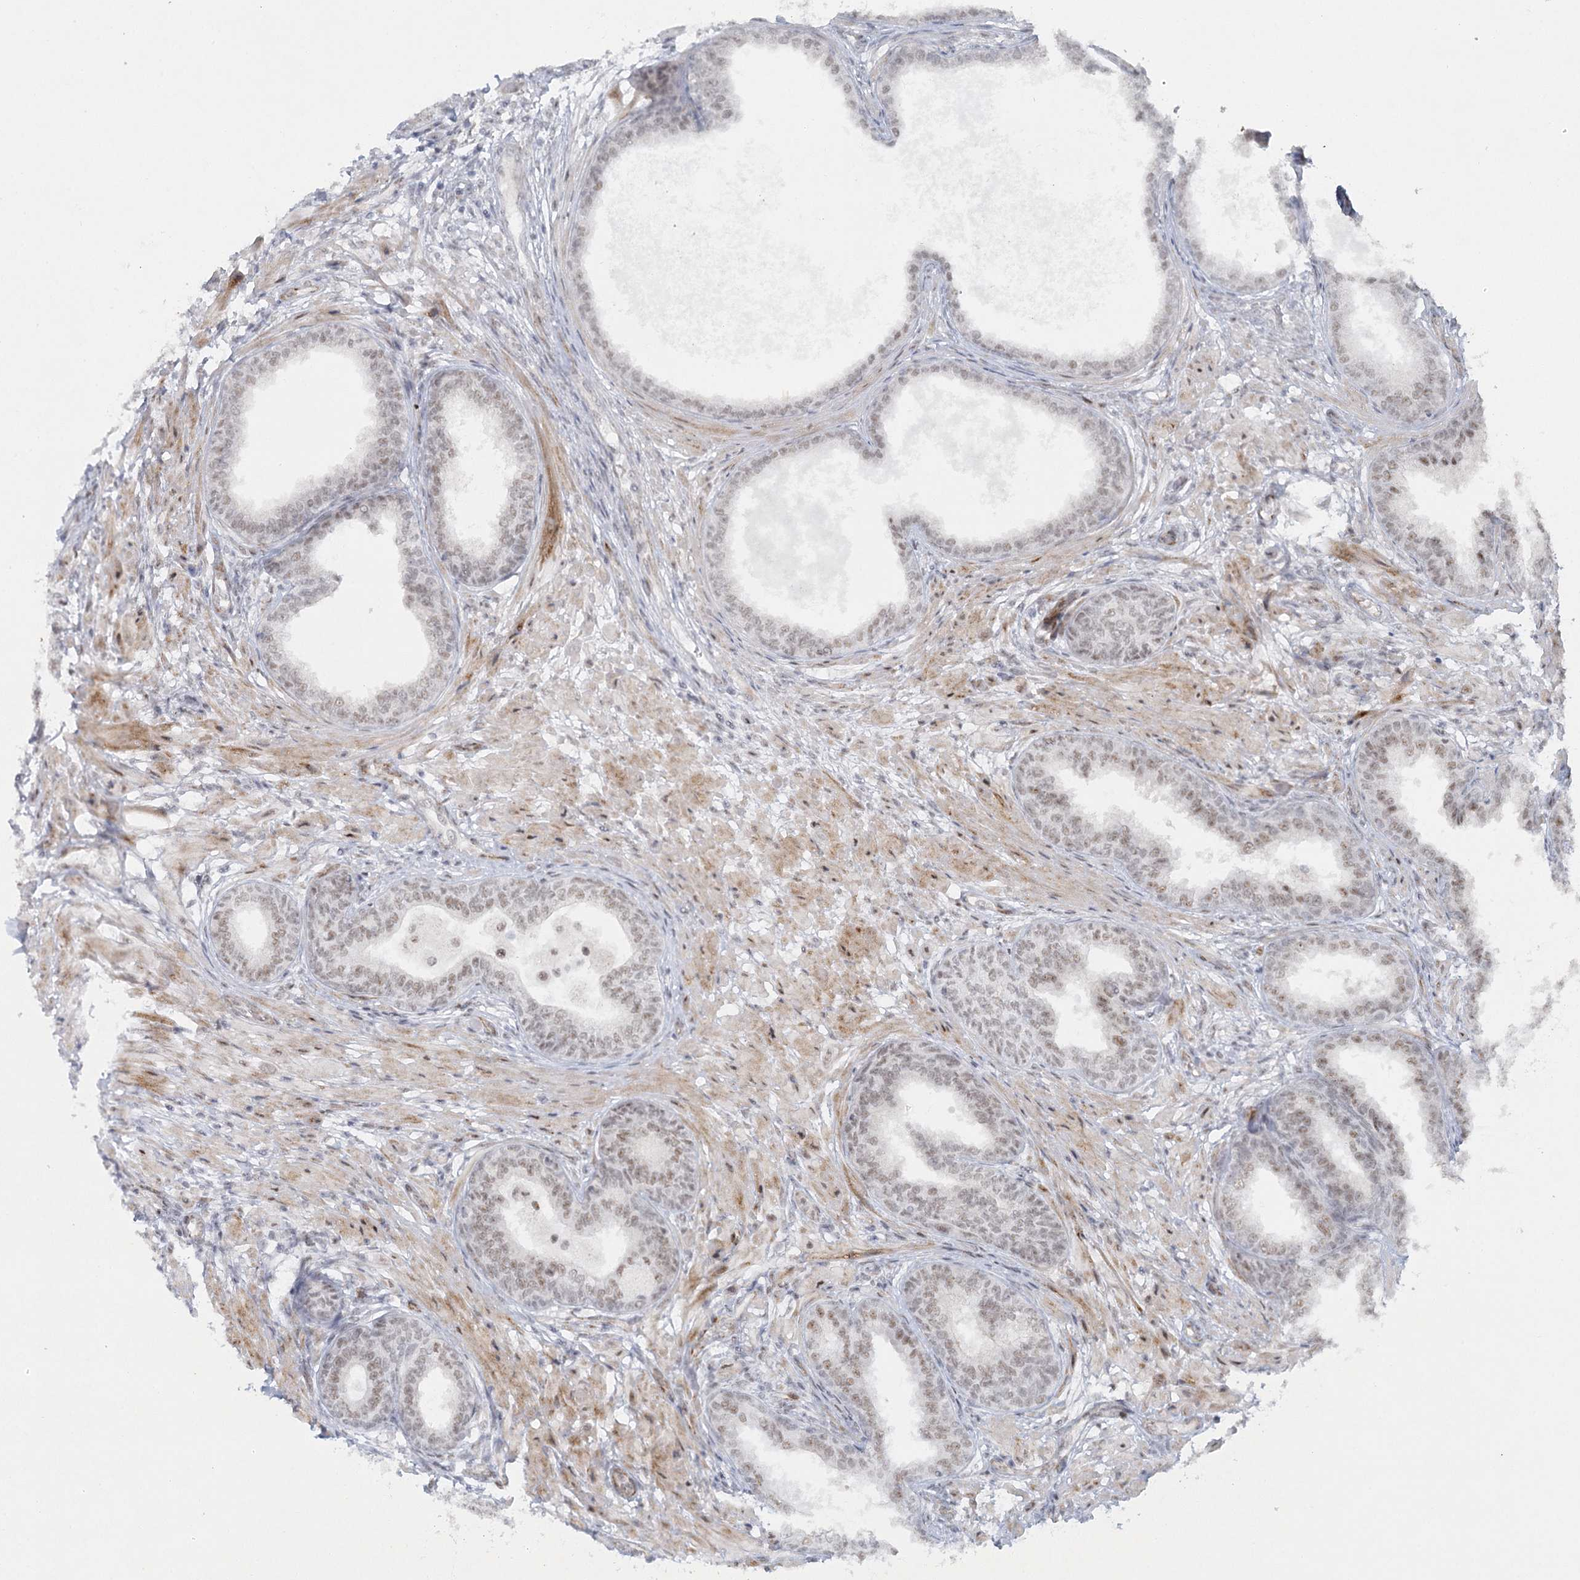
{"staining": {"intensity": "moderate", "quantity": "25%-75%", "location": "nuclear"}, "tissue": "prostate", "cell_type": "Glandular cells", "image_type": "normal", "snomed": [{"axis": "morphology", "description": "Normal tissue, NOS"}, {"axis": "topography", "description": "Prostate"}], "caption": "Benign prostate shows moderate nuclear positivity in about 25%-75% of glandular cells, visualized by immunohistochemistry. (DAB (3,3'-diaminobenzidine) IHC, brown staining for protein, blue staining for nuclei).", "gene": "U2SURP", "patient": {"sex": "male", "age": 76}}